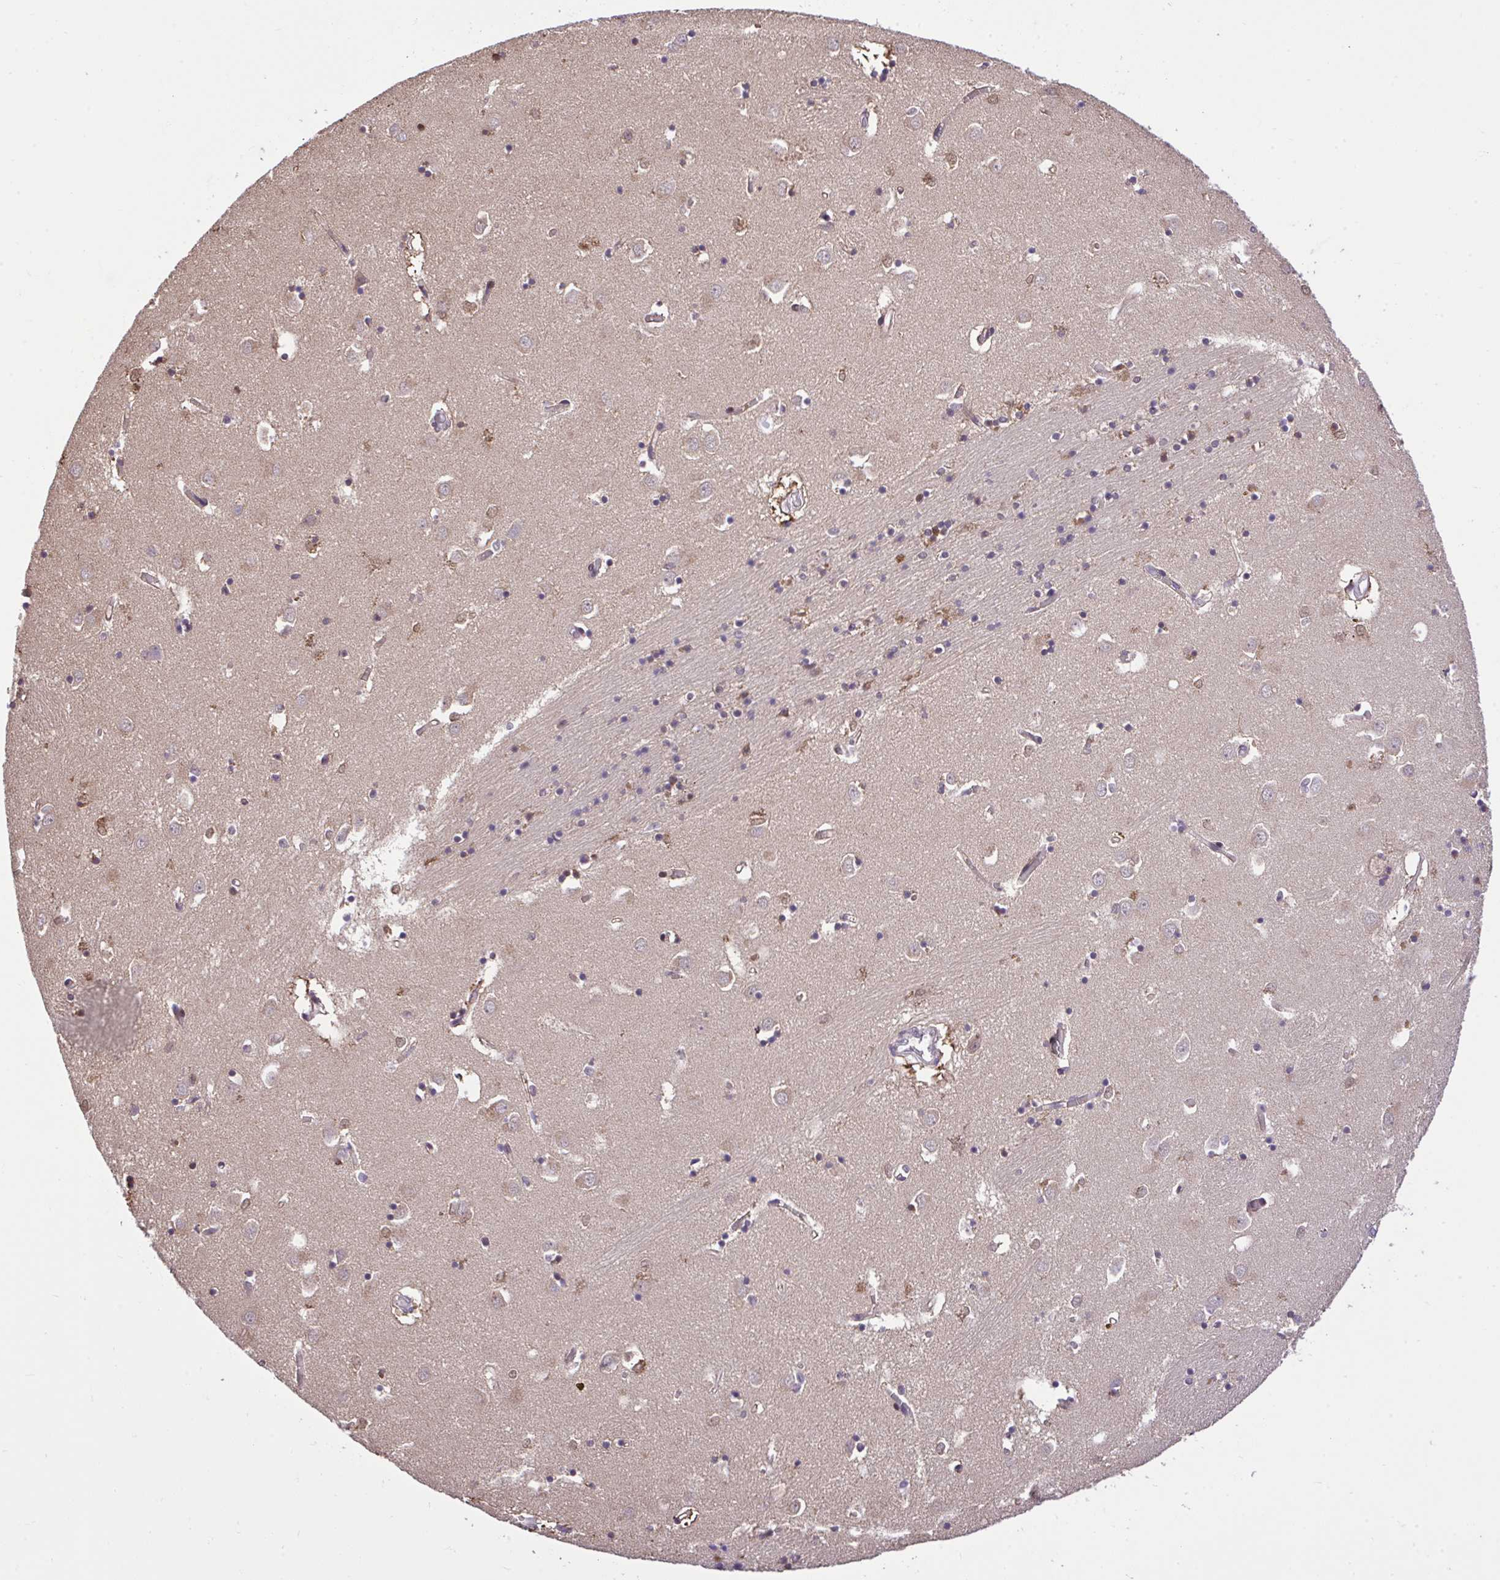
{"staining": {"intensity": "weak", "quantity": "<25%", "location": "nuclear"}, "tissue": "caudate", "cell_type": "Glial cells", "image_type": "normal", "snomed": [{"axis": "morphology", "description": "Normal tissue, NOS"}, {"axis": "topography", "description": "Lateral ventricle wall"}], "caption": "Immunohistochemistry image of normal caudate: caudate stained with DAB (3,3'-diaminobenzidine) demonstrates no significant protein staining in glial cells. (Brightfield microscopy of DAB (3,3'-diaminobenzidine) immunohistochemistry at high magnification).", "gene": "GLIS3", "patient": {"sex": "male", "age": 70}}